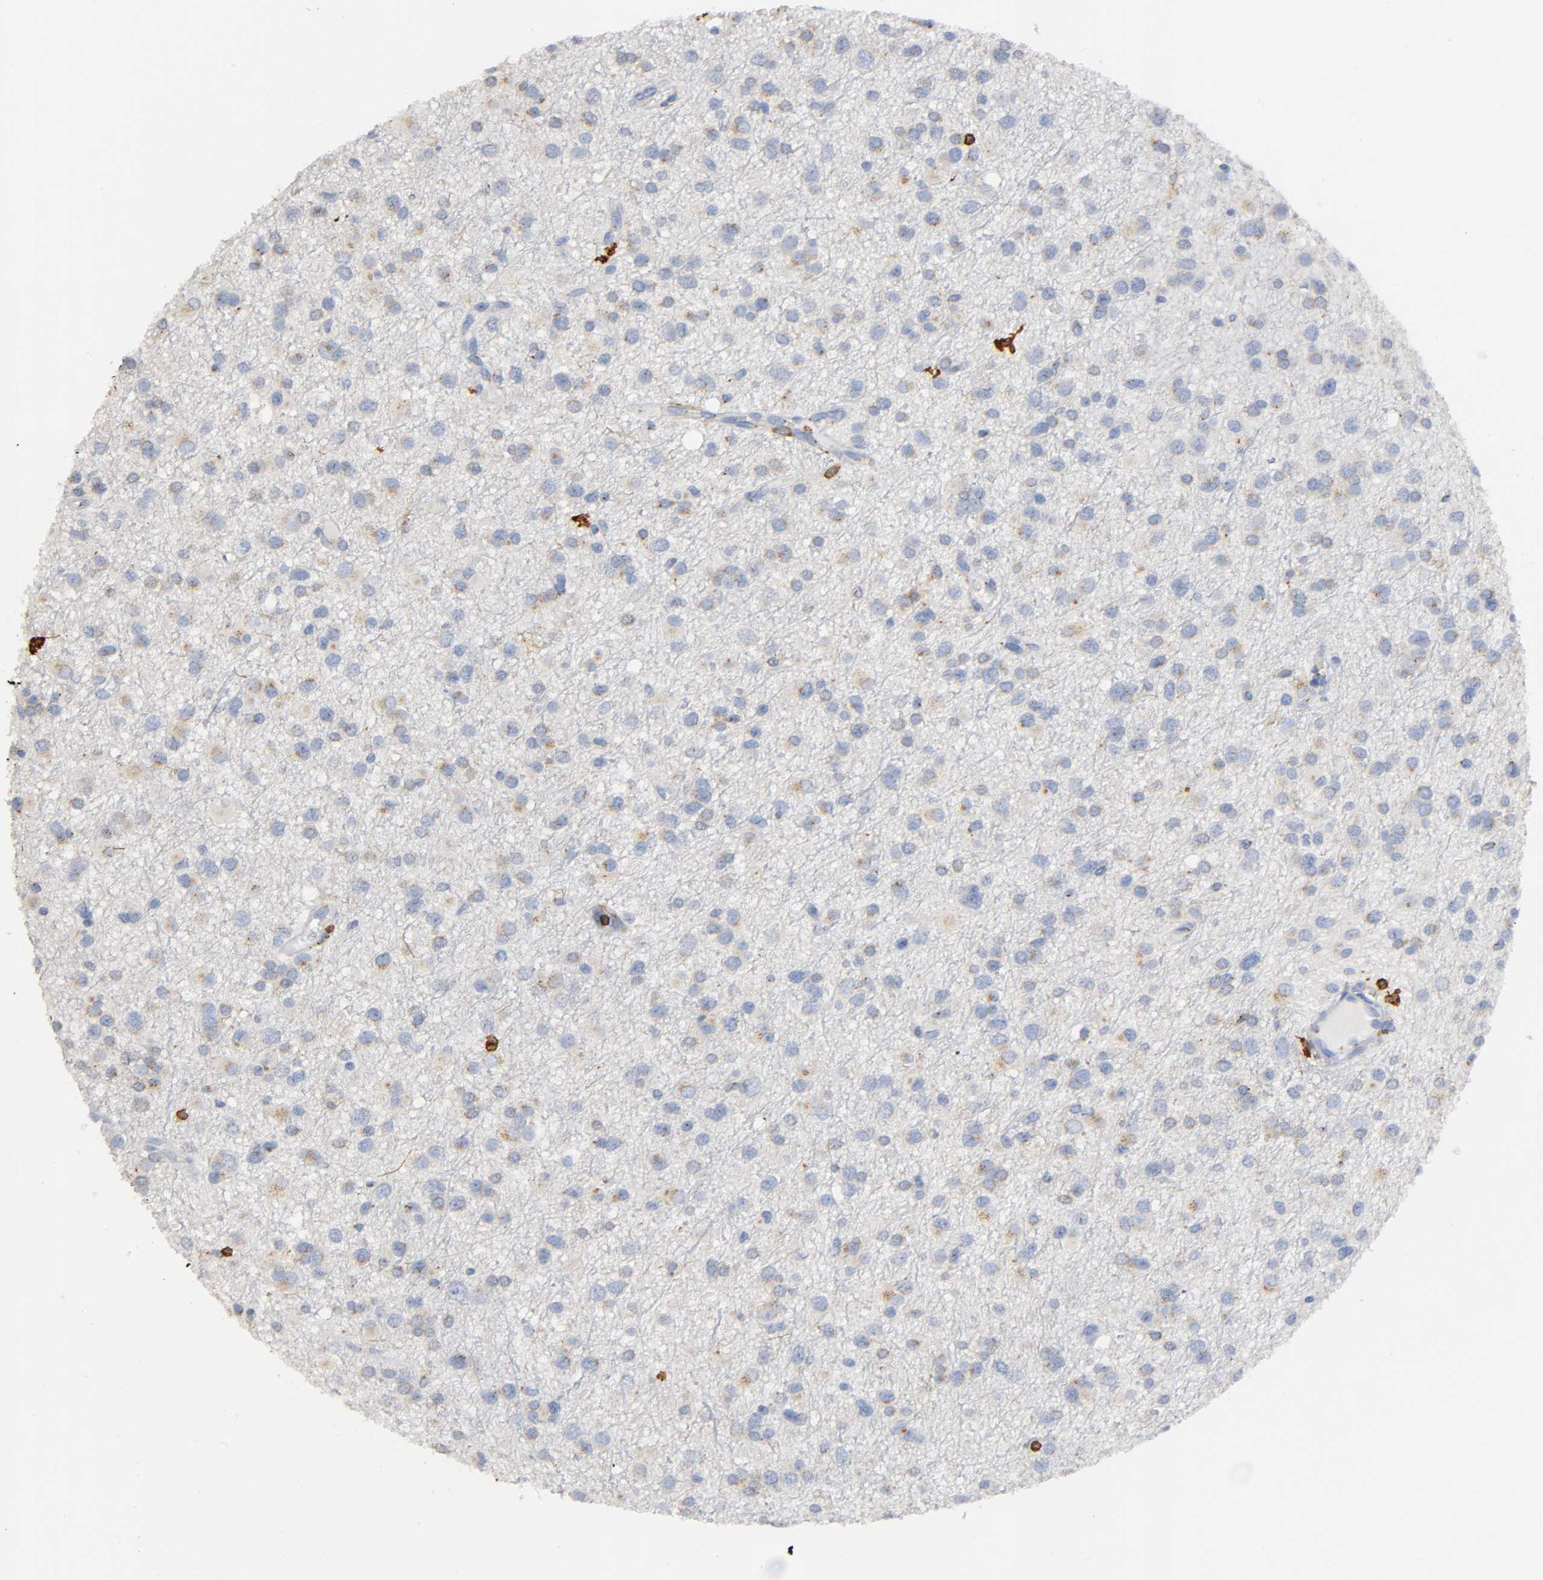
{"staining": {"intensity": "weak", "quantity": "25%-75%", "location": "cytoplasmic/membranous"}, "tissue": "glioma", "cell_type": "Tumor cells", "image_type": "cancer", "snomed": [{"axis": "morphology", "description": "Glioma, malignant, Low grade"}, {"axis": "topography", "description": "Brain"}], "caption": "Immunohistochemical staining of low-grade glioma (malignant) shows low levels of weak cytoplasmic/membranous staining in about 25%-75% of tumor cells.", "gene": "CAPN10", "patient": {"sex": "male", "age": 42}}